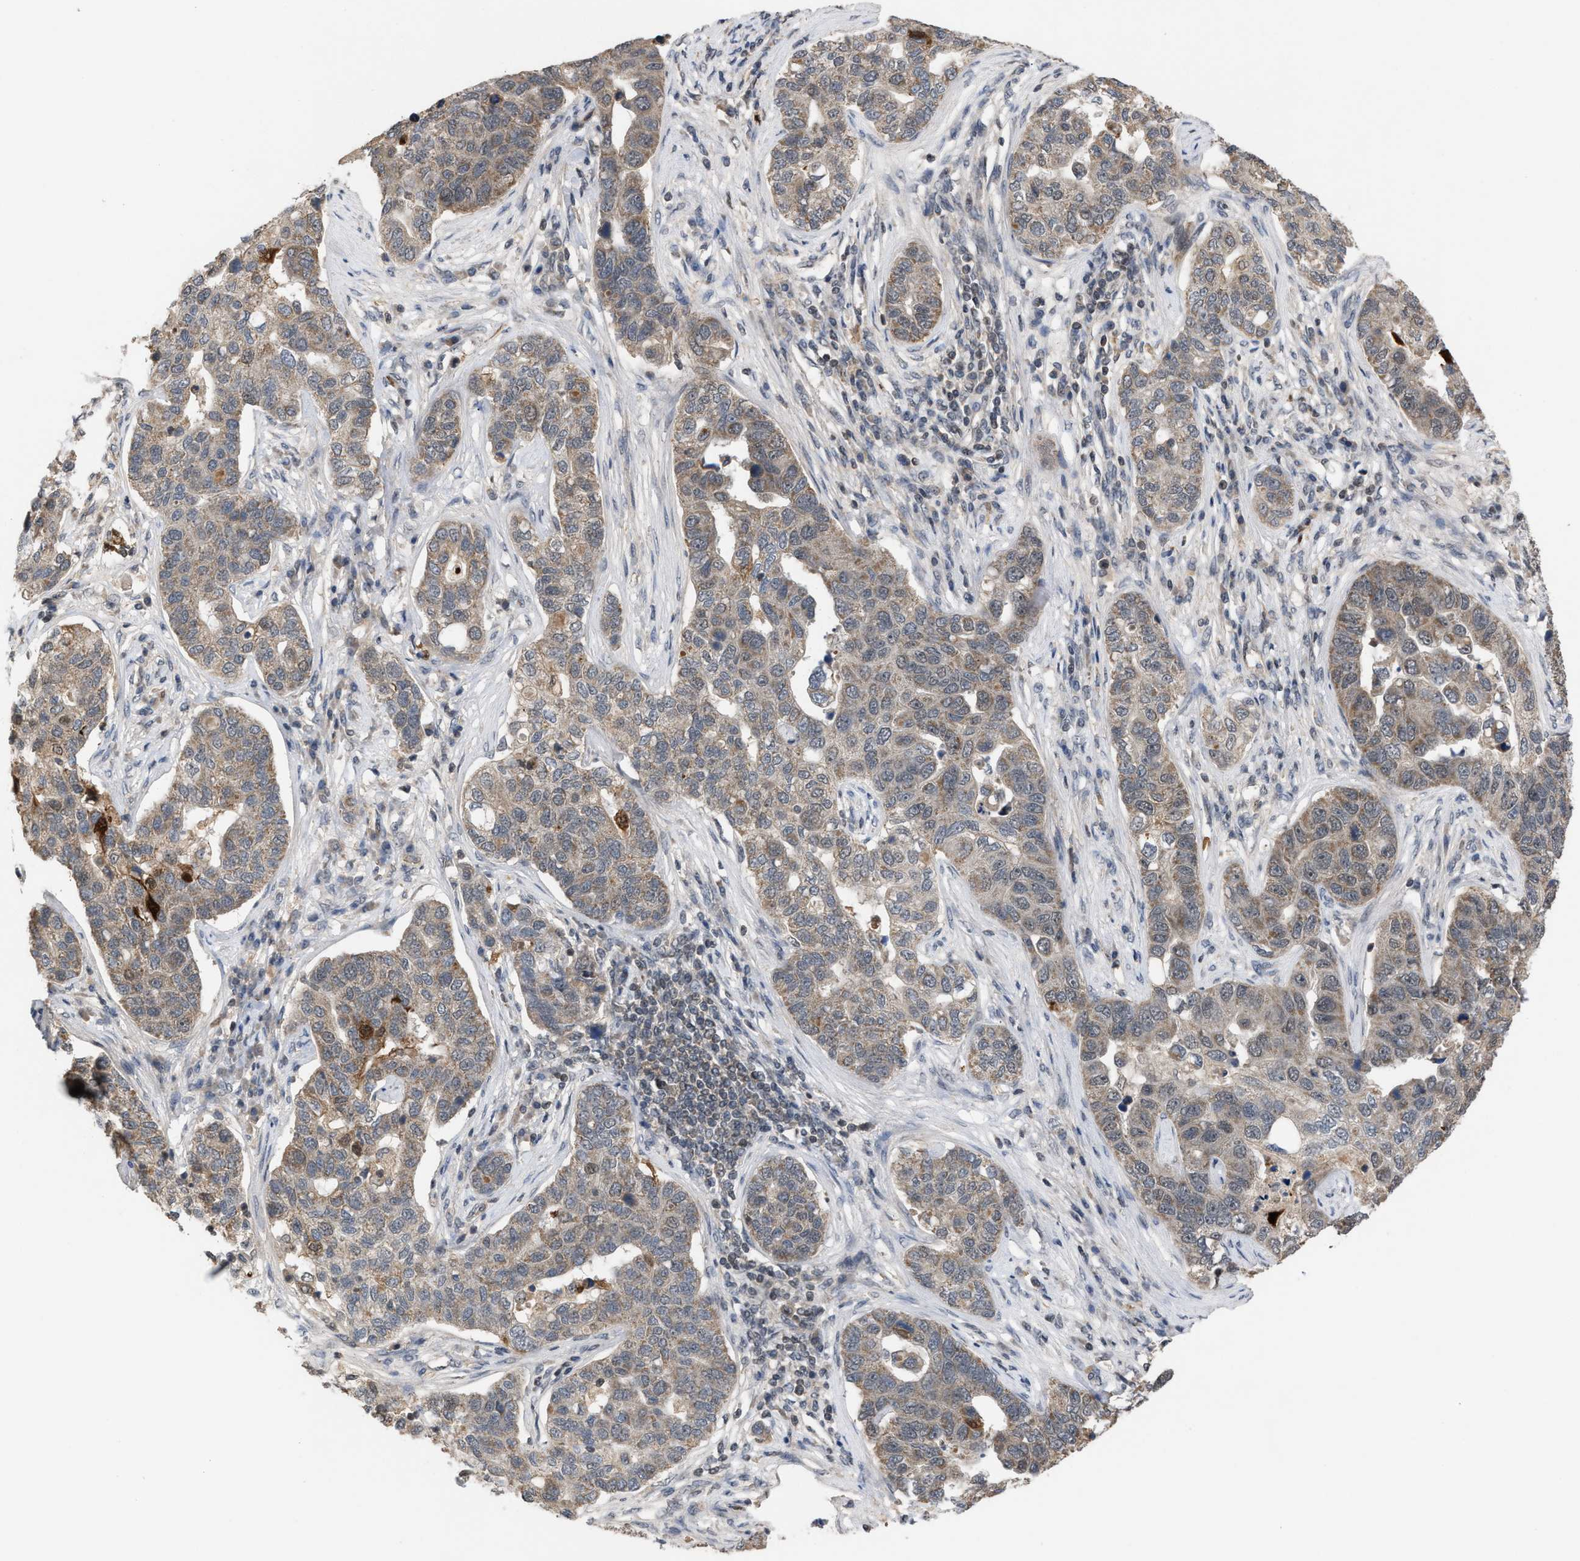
{"staining": {"intensity": "weak", "quantity": "25%-75%", "location": "cytoplasmic/membranous"}, "tissue": "pancreatic cancer", "cell_type": "Tumor cells", "image_type": "cancer", "snomed": [{"axis": "morphology", "description": "Adenocarcinoma, NOS"}, {"axis": "topography", "description": "Pancreas"}], "caption": "Immunohistochemistry staining of adenocarcinoma (pancreatic), which exhibits low levels of weak cytoplasmic/membranous positivity in about 25%-75% of tumor cells indicating weak cytoplasmic/membranous protein staining. The staining was performed using DAB (3,3'-diaminobenzidine) (brown) for protein detection and nuclei were counterstained in hematoxylin (blue).", "gene": "C9orf78", "patient": {"sex": "female", "age": 61}}